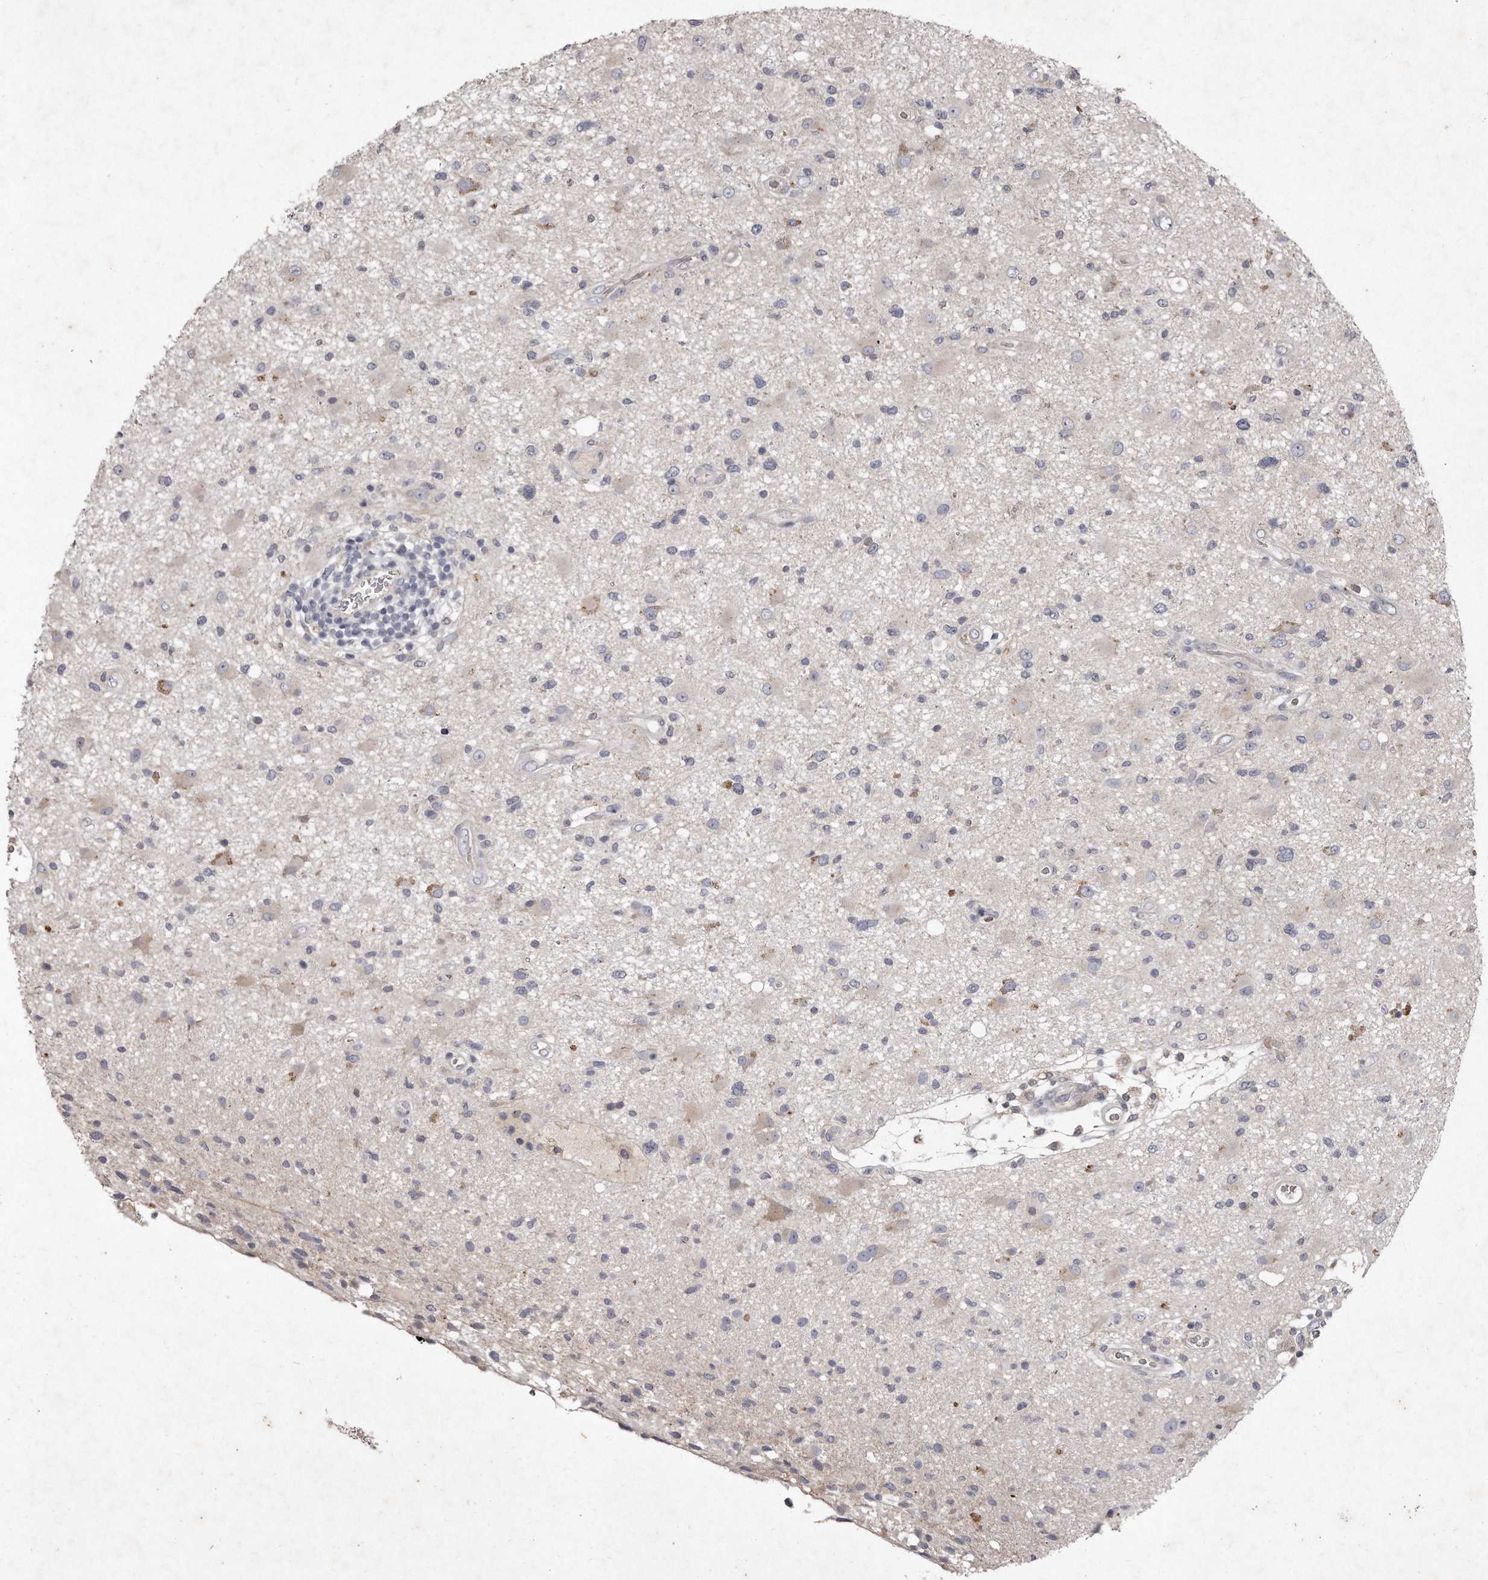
{"staining": {"intensity": "negative", "quantity": "none", "location": "none"}, "tissue": "glioma", "cell_type": "Tumor cells", "image_type": "cancer", "snomed": [{"axis": "morphology", "description": "Glioma, malignant, High grade"}, {"axis": "topography", "description": "Brain"}], "caption": "IHC histopathology image of neoplastic tissue: human glioma stained with DAB (3,3'-diaminobenzidine) displays no significant protein positivity in tumor cells.", "gene": "TECR", "patient": {"sex": "male", "age": 33}}